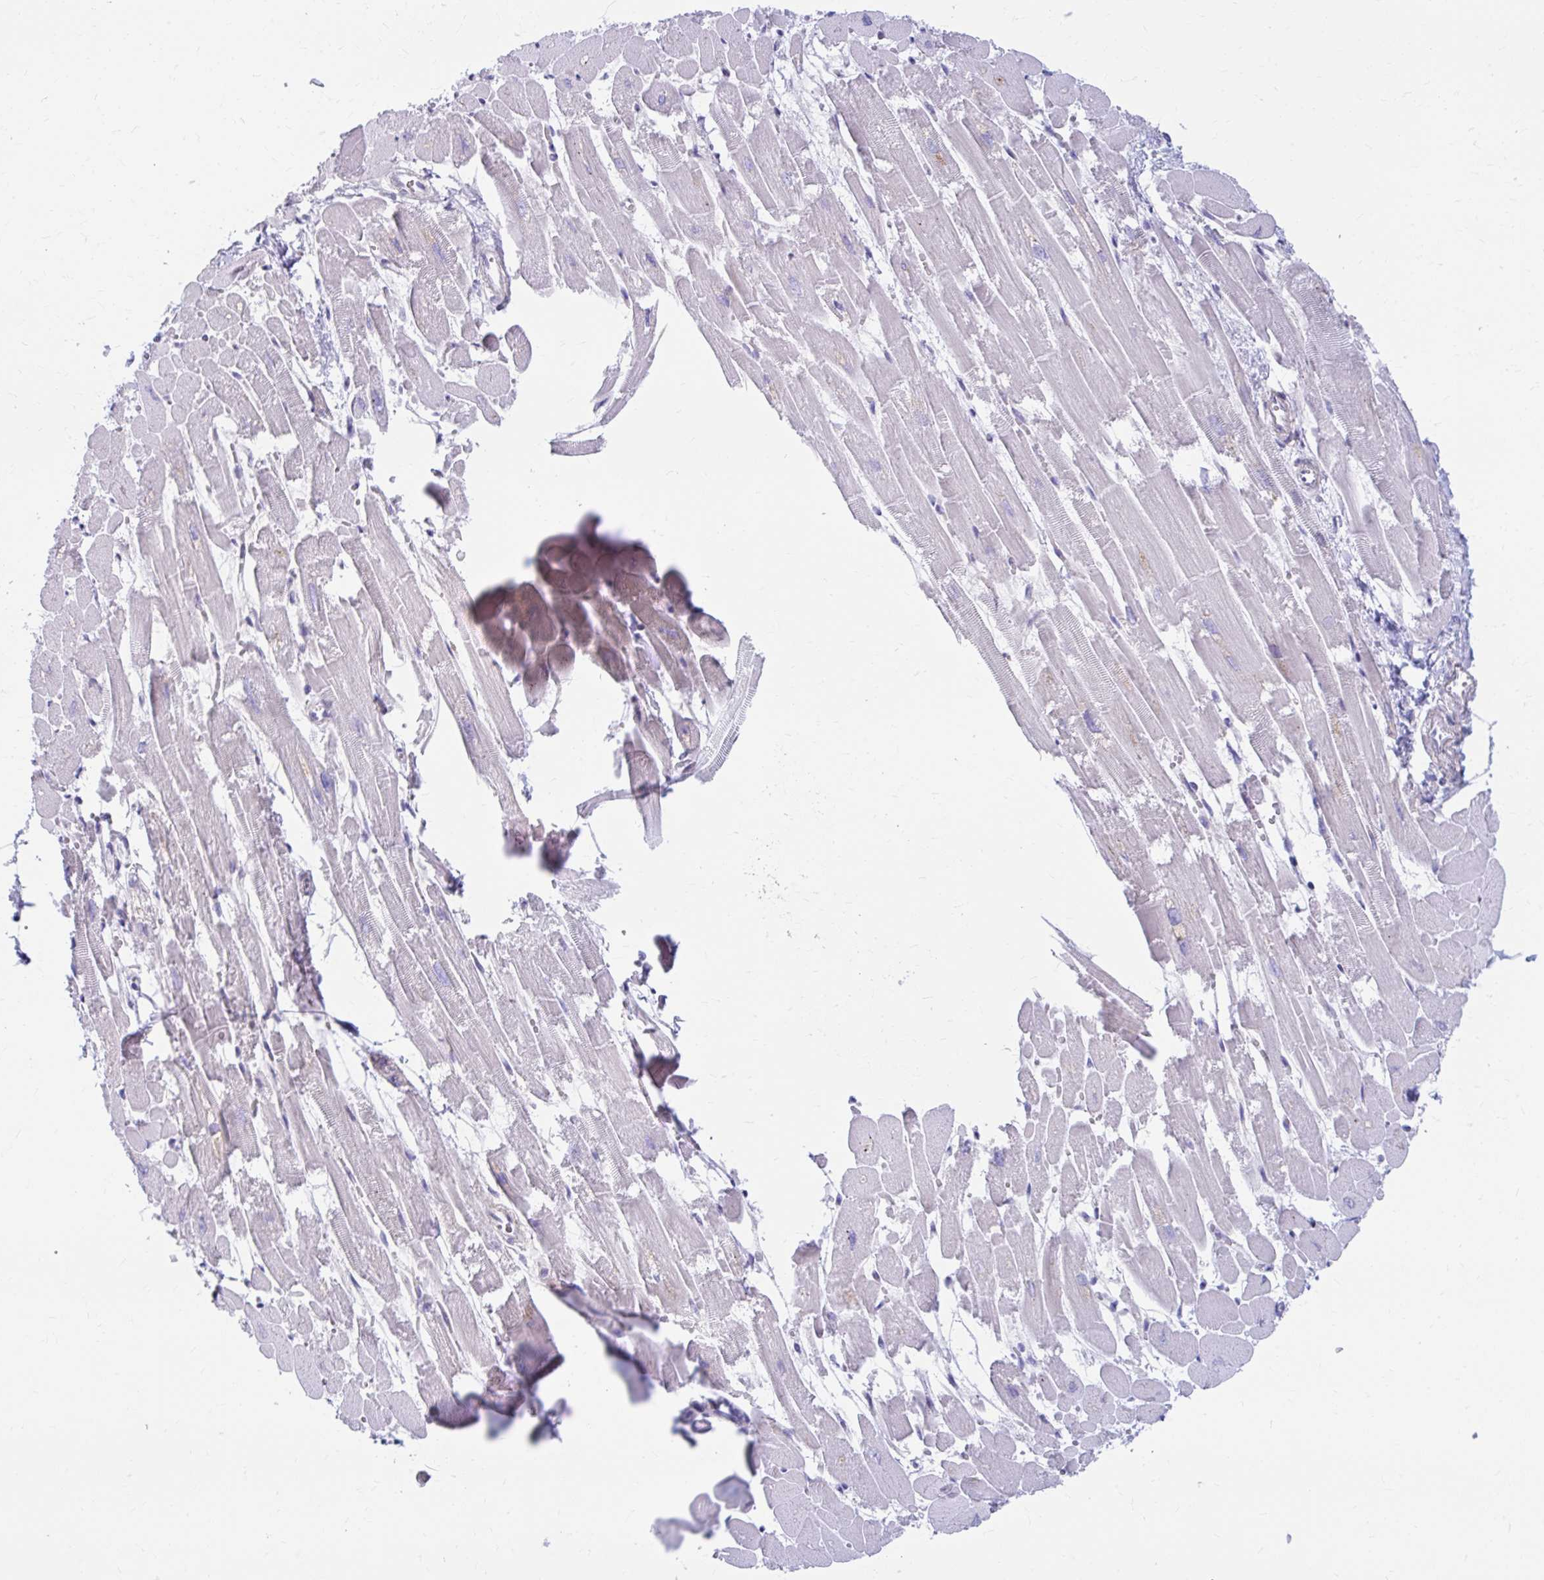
{"staining": {"intensity": "negative", "quantity": "none", "location": "none"}, "tissue": "heart muscle", "cell_type": "Cardiomyocytes", "image_type": "normal", "snomed": [{"axis": "morphology", "description": "Normal tissue, NOS"}, {"axis": "topography", "description": "Heart"}], "caption": "Immunohistochemical staining of unremarkable human heart muscle displays no significant staining in cardiomyocytes.", "gene": "RADIL", "patient": {"sex": "female", "age": 52}}